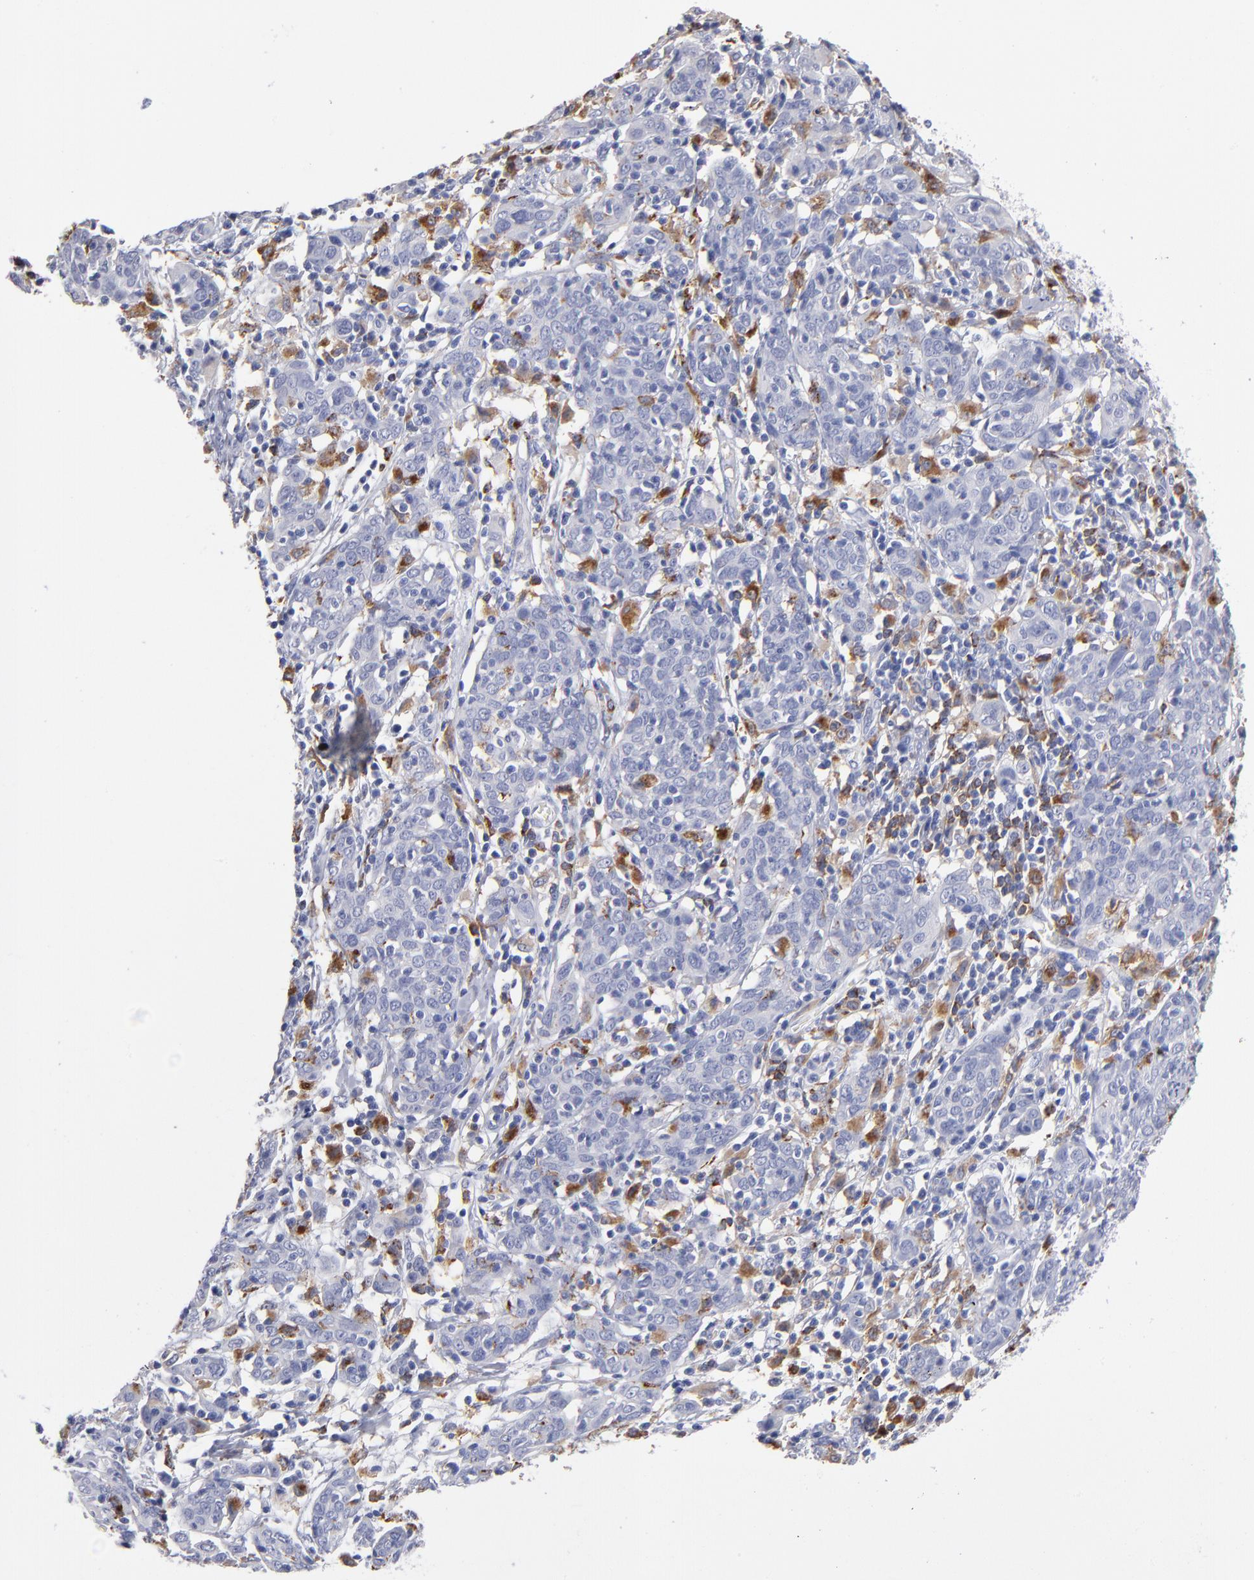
{"staining": {"intensity": "negative", "quantity": "none", "location": "none"}, "tissue": "cervical cancer", "cell_type": "Tumor cells", "image_type": "cancer", "snomed": [{"axis": "morphology", "description": "Normal tissue, NOS"}, {"axis": "morphology", "description": "Squamous cell carcinoma, NOS"}, {"axis": "topography", "description": "Cervix"}], "caption": "Histopathology image shows no significant protein staining in tumor cells of cervical cancer (squamous cell carcinoma).", "gene": "CD180", "patient": {"sex": "female", "age": 67}}